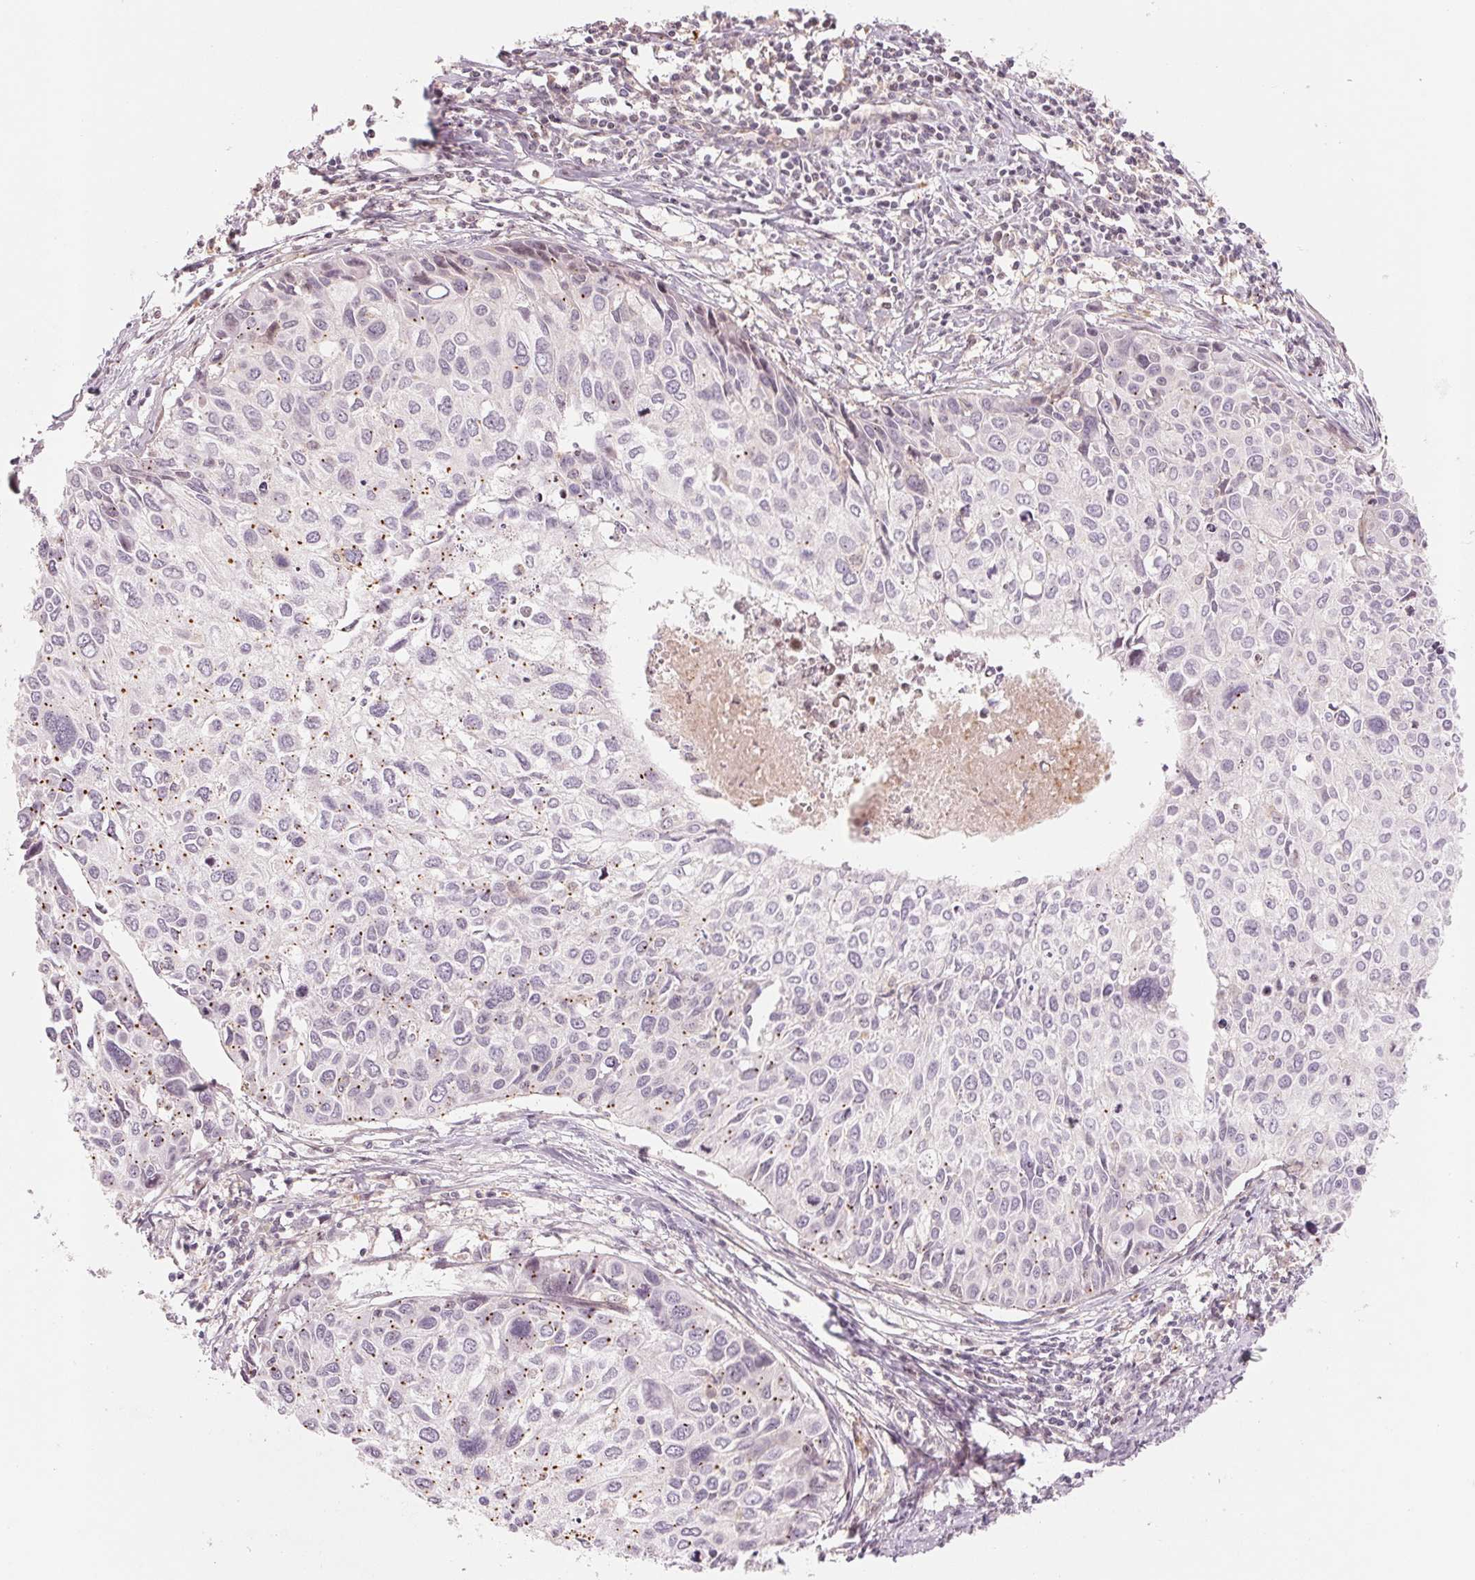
{"staining": {"intensity": "moderate", "quantity": "<25%", "location": "cytoplasmic/membranous"}, "tissue": "cervical cancer", "cell_type": "Tumor cells", "image_type": "cancer", "snomed": [{"axis": "morphology", "description": "Squamous cell carcinoma, NOS"}, {"axis": "topography", "description": "Cervix"}], "caption": "Immunohistochemical staining of human squamous cell carcinoma (cervical) reveals low levels of moderate cytoplasmic/membranous protein expression in approximately <25% of tumor cells. The protein is shown in brown color, while the nuclei are stained blue.", "gene": "SLC17A4", "patient": {"sex": "female", "age": 50}}